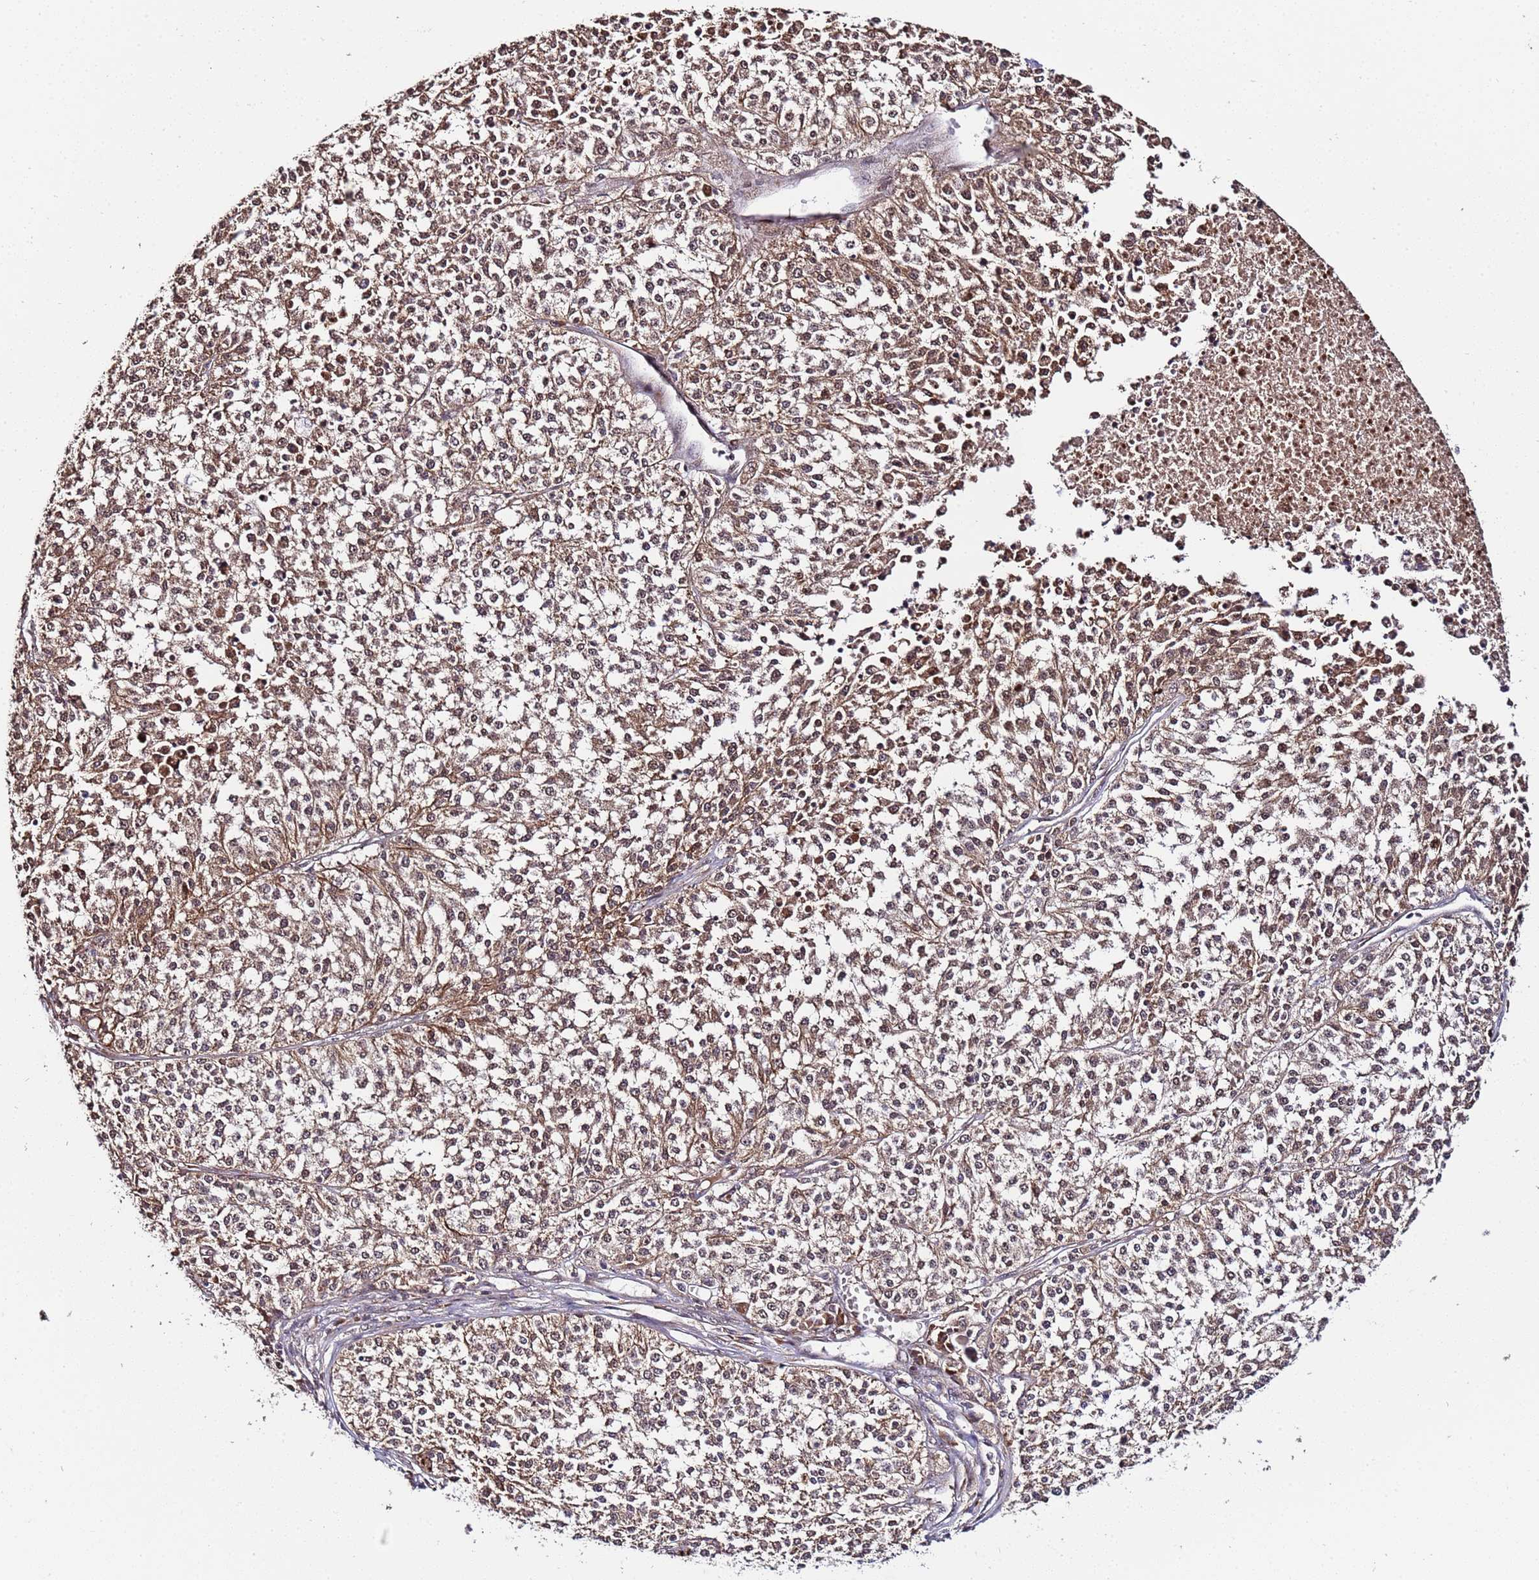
{"staining": {"intensity": "moderate", "quantity": ">75%", "location": "cytoplasmic/membranous"}, "tissue": "melanoma", "cell_type": "Tumor cells", "image_type": "cancer", "snomed": [{"axis": "morphology", "description": "Malignant melanoma, NOS"}, {"axis": "topography", "description": "Skin"}], "caption": "Human malignant melanoma stained with a protein marker reveals moderate staining in tumor cells.", "gene": "WNK4", "patient": {"sex": "female", "age": 64}}